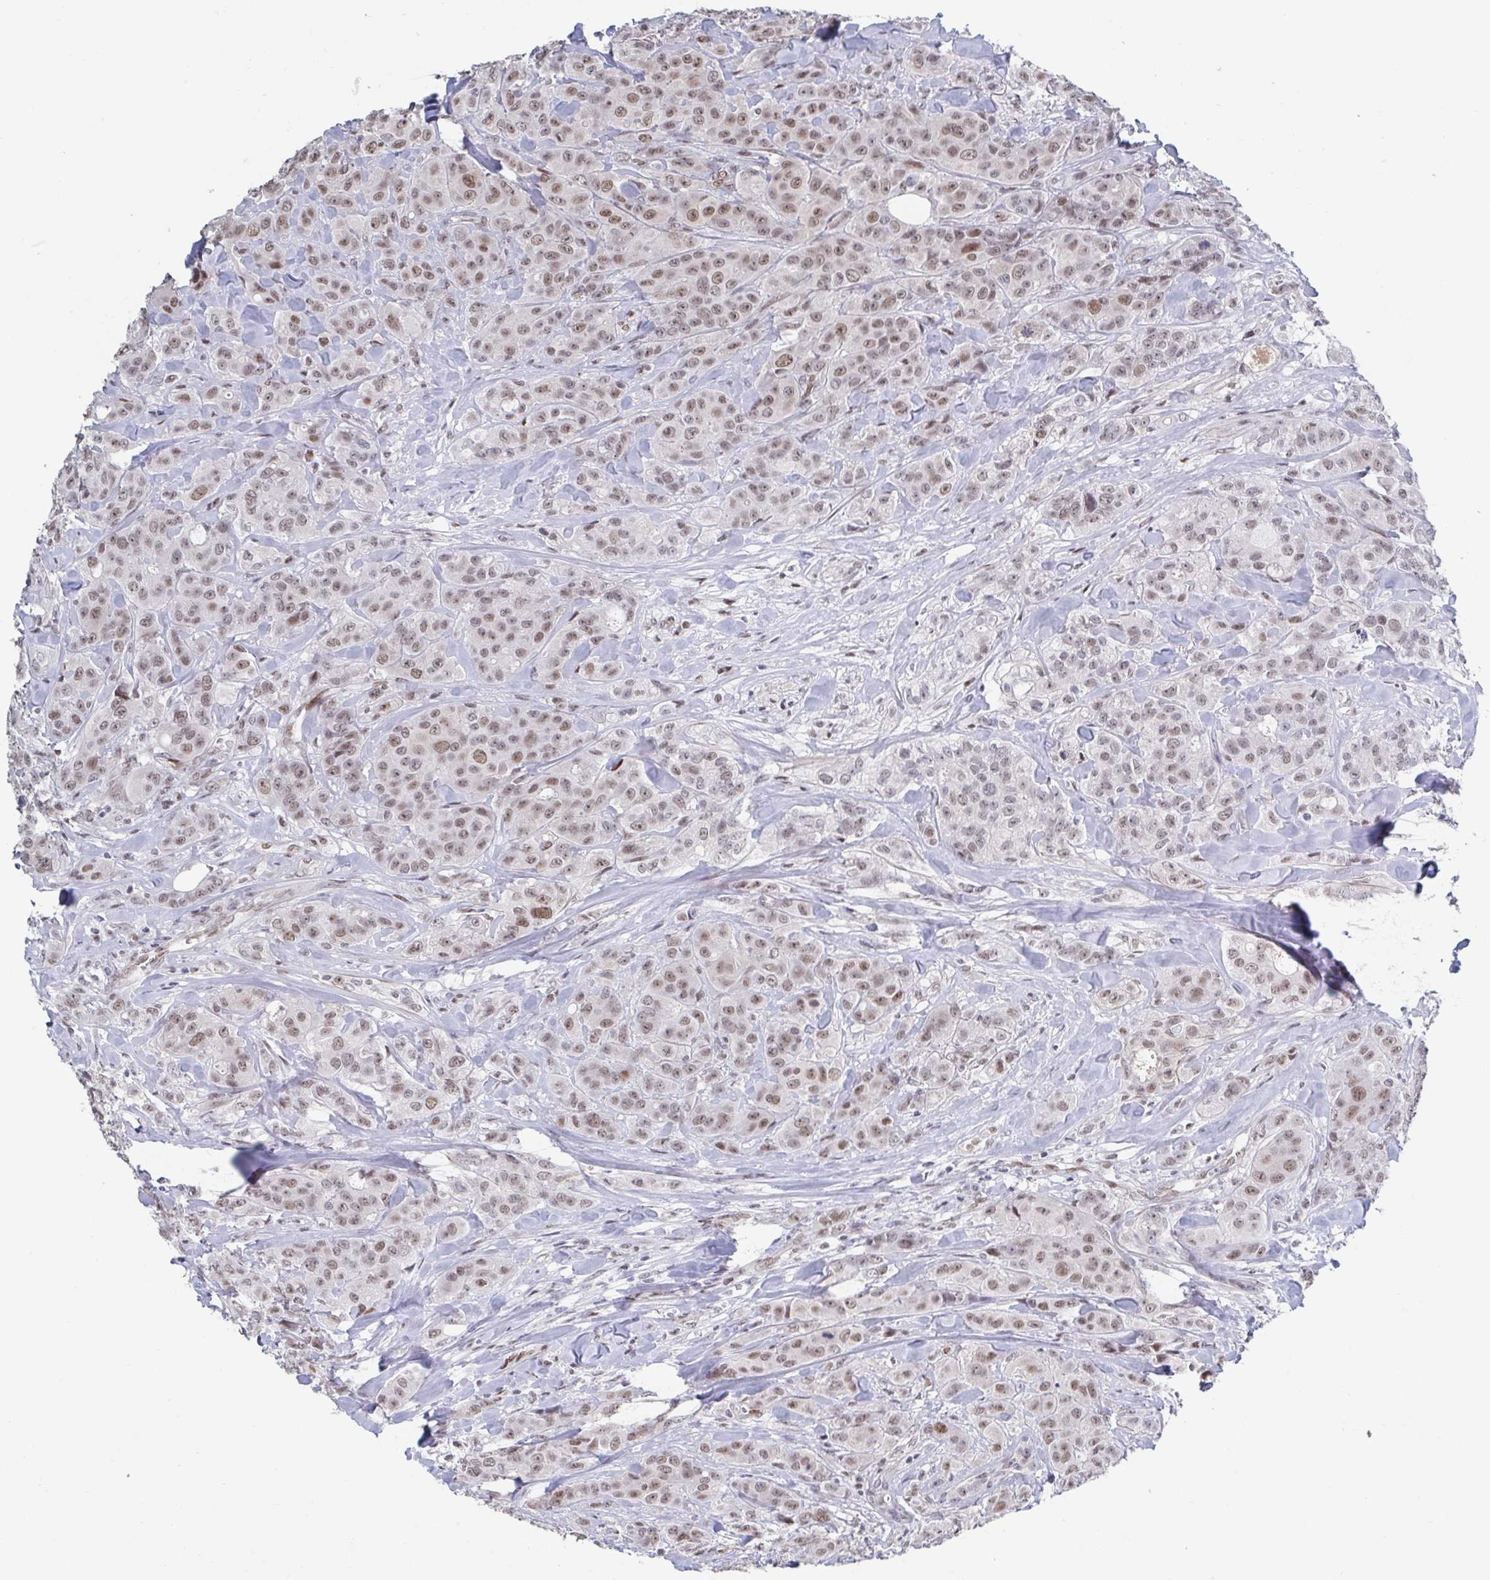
{"staining": {"intensity": "moderate", "quantity": ">75%", "location": "nuclear"}, "tissue": "breast cancer", "cell_type": "Tumor cells", "image_type": "cancer", "snomed": [{"axis": "morphology", "description": "Normal tissue, NOS"}, {"axis": "morphology", "description": "Duct carcinoma"}, {"axis": "topography", "description": "Breast"}], "caption": "Protein positivity by immunohistochemistry demonstrates moderate nuclear expression in about >75% of tumor cells in breast invasive ductal carcinoma. Nuclei are stained in blue.", "gene": "BCL7B", "patient": {"sex": "female", "age": 43}}